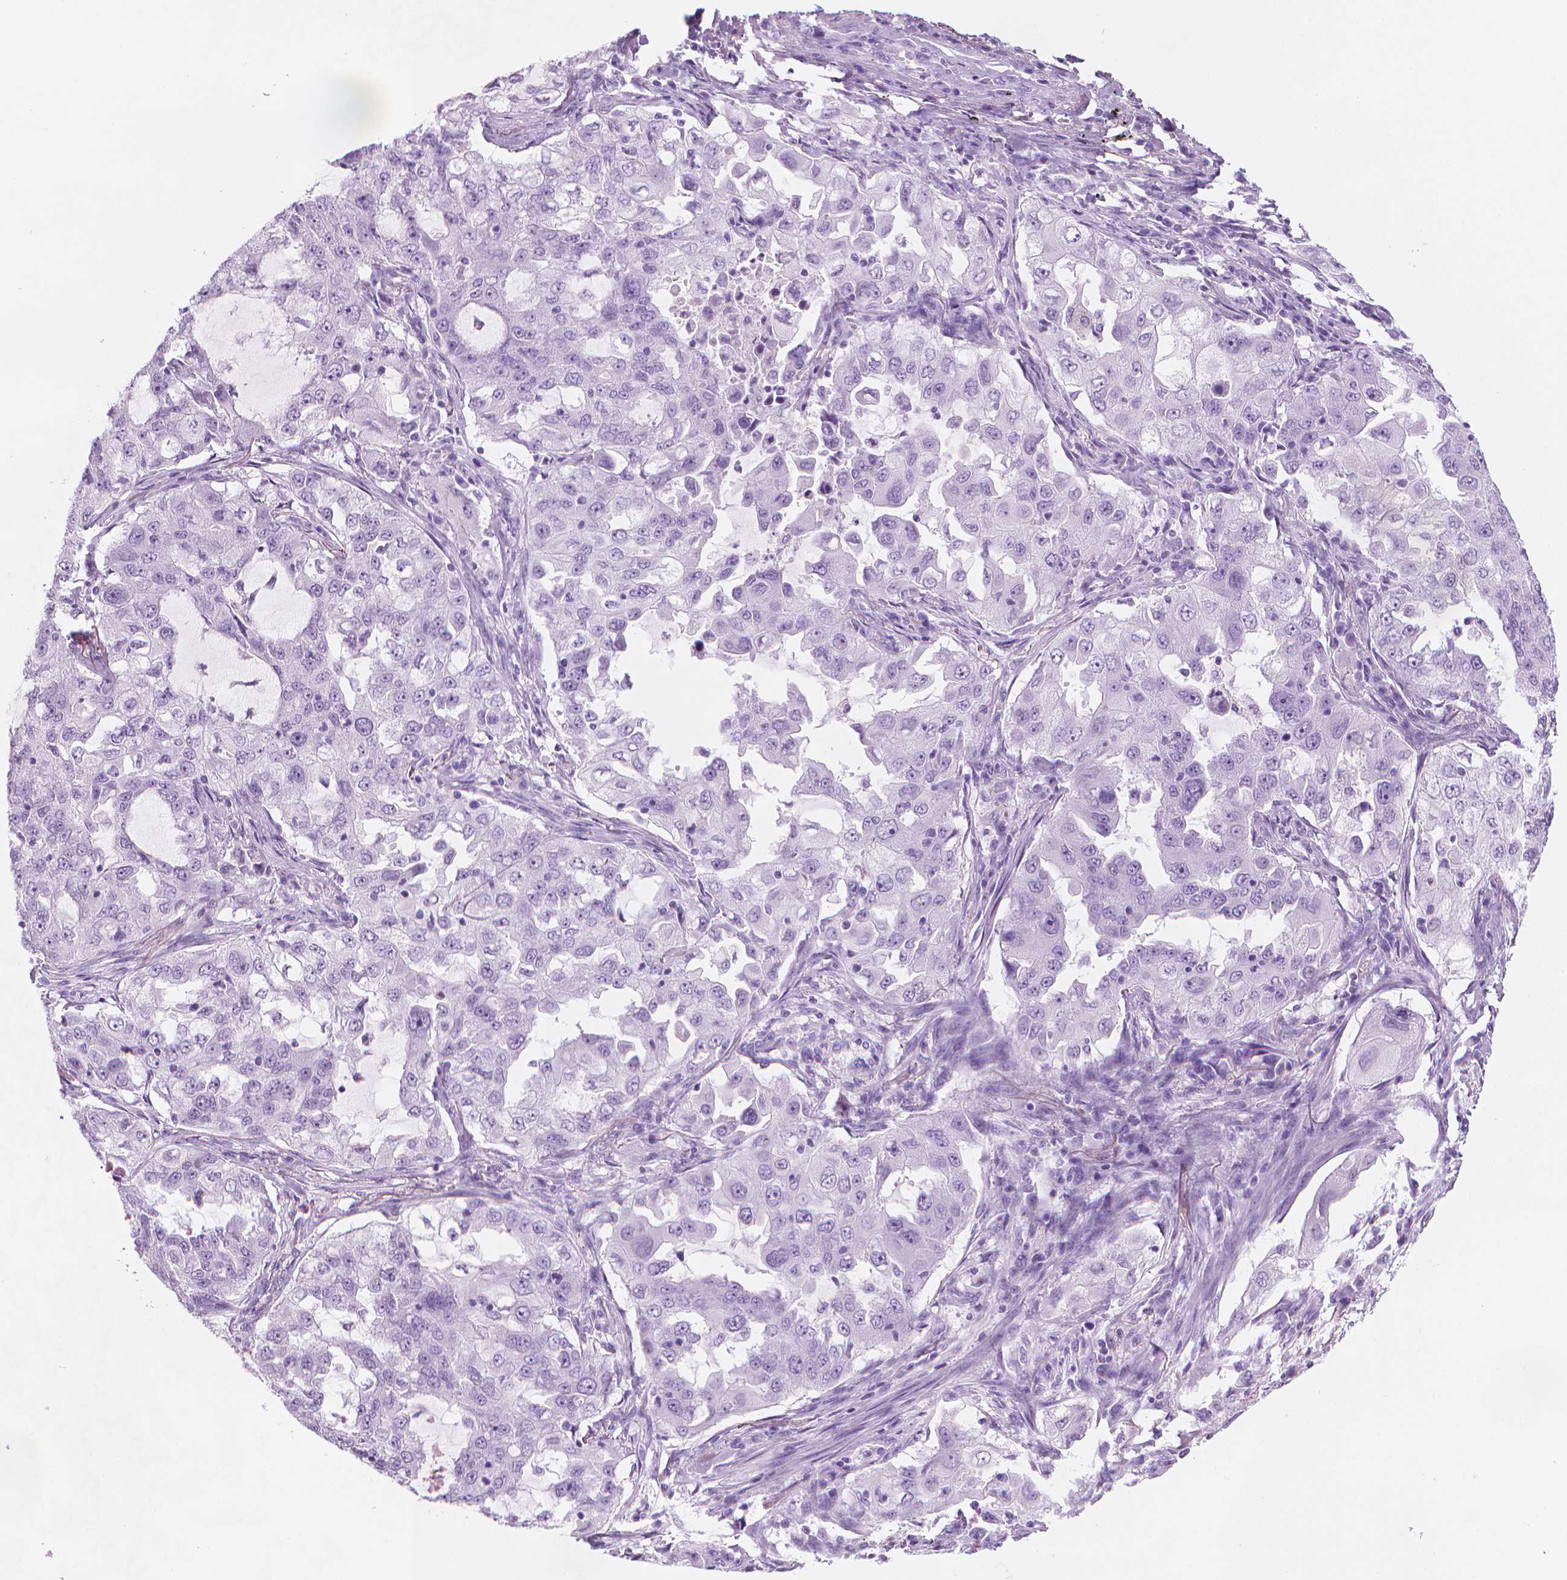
{"staining": {"intensity": "negative", "quantity": "none", "location": "none"}, "tissue": "lung cancer", "cell_type": "Tumor cells", "image_type": "cancer", "snomed": [{"axis": "morphology", "description": "Adenocarcinoma, NOS"}, {"axis": "topography", "description": "Lung"}], "caption": "A photomicrograph of human lung adenocarcinoma is negative for staining in tumor cells. (DAB (3,3'-diaminobenzidine) immunohistochemistry (IHC) visualized using brightfield microscopy, high magnification).", "gene": "TTC29", "patient": {"sex": "female", "age": 61}}